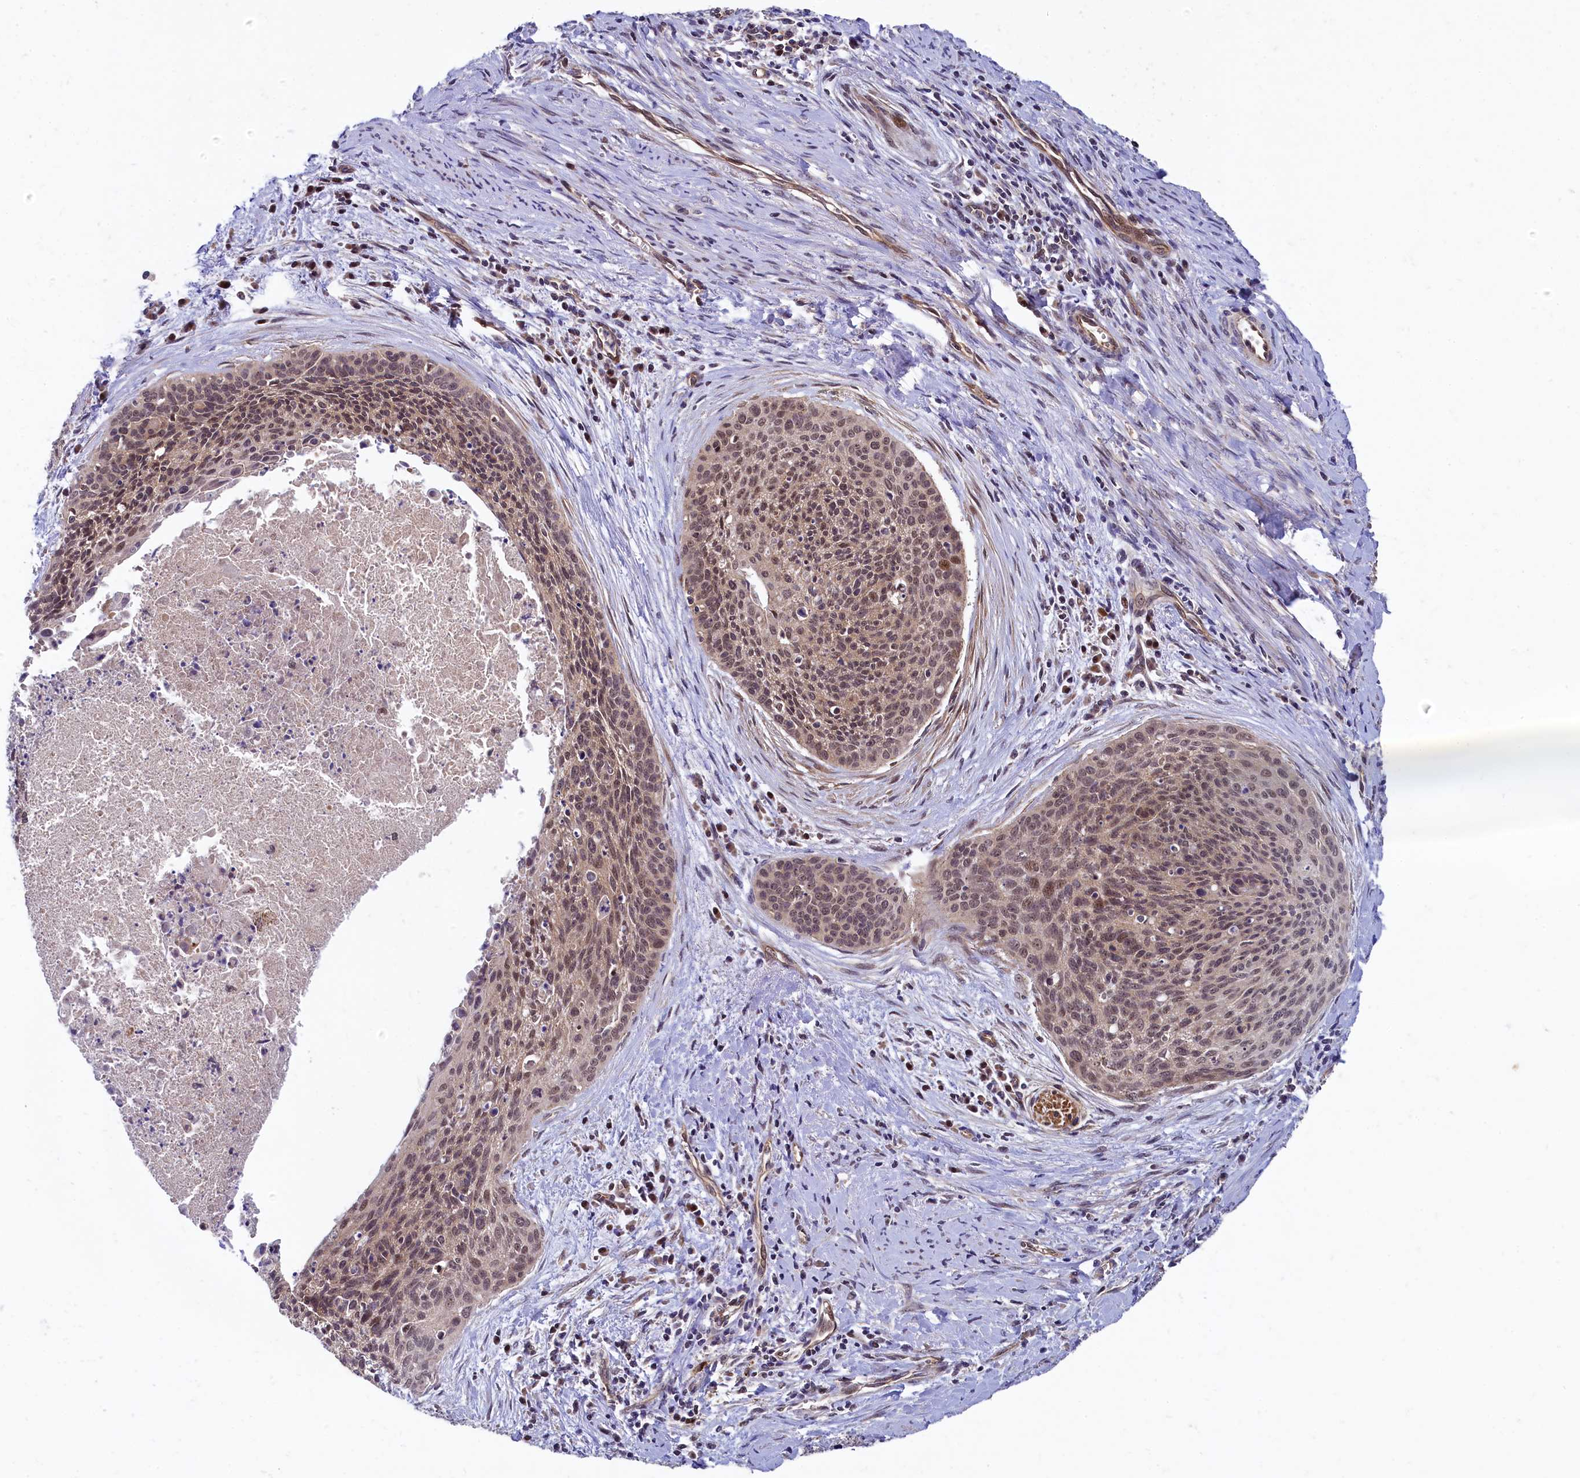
{"staining": {"intensity": "weak", "quantity": "25%-75%", "location": "nuclear"}, "tissue": "cervical cancer", "cell_type": "Tumor cells", "image_type": "cancer", "snomed": [{"axis": "morphology", "description": "Squamous cell carcinoma, NOS"}, {"axis": "topography", "description": "Cervix"}], "caption": "This is a photomicrograph of IHC staining of cervical squamous cell carcinoma, which shows weak positivity in the nuclear of tumor cells.", "gene": "ARL14EP", "patient": {"sex": "female", "age": 55}}